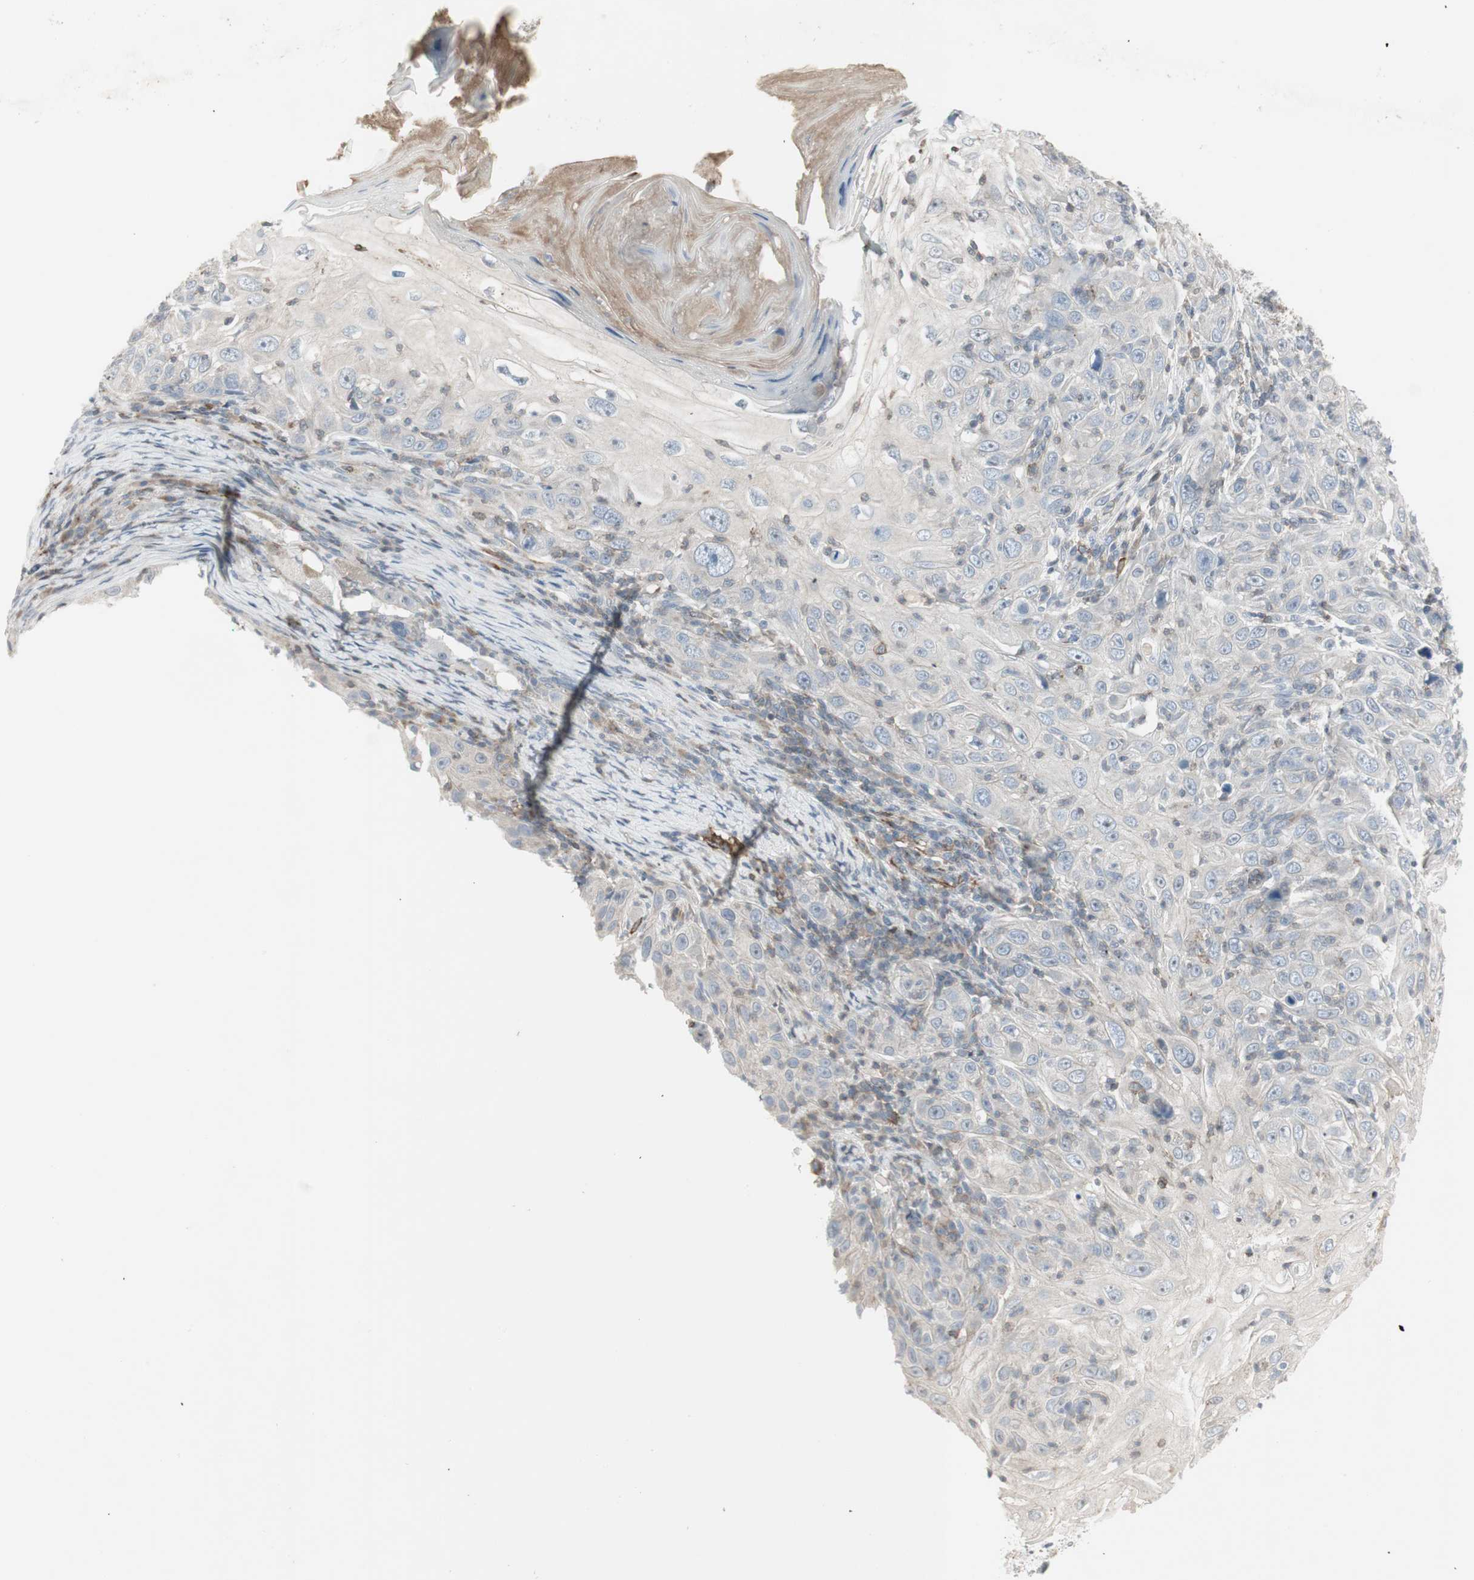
{"staining": {"intensity": "negative", "quantity": "none", "location": "none"}, "tissue": "skin cancer", "cell_type": "Tumor cells", "image_type": "cancer", "snomed": [{"axis": "morphology", "description": "Squamous cell carcinoma, NOS"}, {"axis": "topography", "description": "Skin"}], "caption": "Skin cancer (squamous cell carcinoma) was stained to show a protein in brown. There is no significant positivity in tumor cells.", "gene": "MAP4K4", "patient": {"sex": "female", "age": 88}}